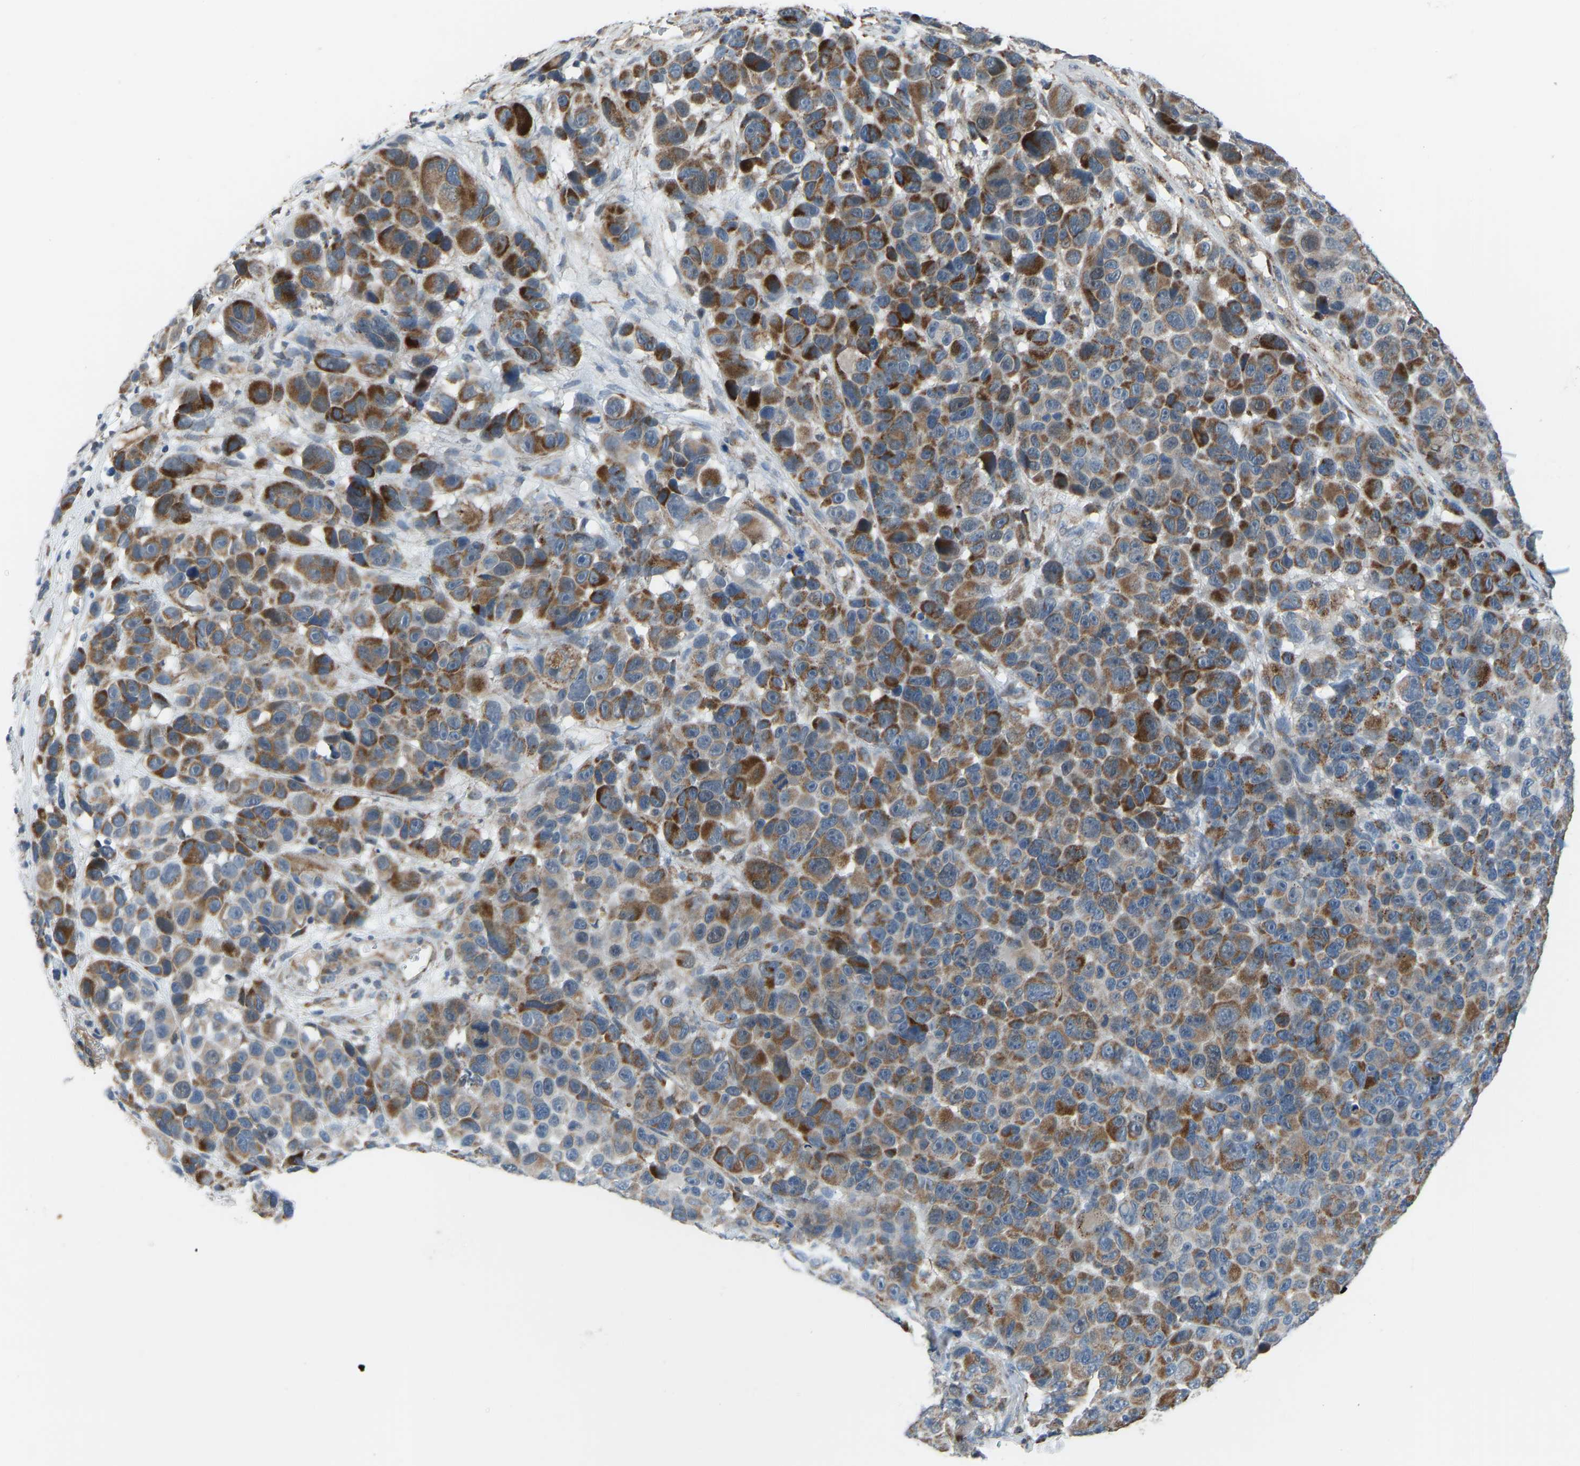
{"staining": {"intensity": "moderate", "quantity": ">75%", "location": "cytoplasmic/membranous"}, "tissue": "melanoma", "cell_type": "Tumor cells", "image_type": "cancer", "snomed": [{"axis": "morphology", "description": "Malignant melanoma, NOS"}, {"axis": "topography", "description": "Skin"}], "caption": "High-power microscopy captured an immunohistochemistry (IHC) image of malignant melanoma, revealing moderate cytoplasmic/membranous expression in approximately >75% of tumor cells.", "gene": "SMIM20", "patient": {"sex": "male", "age": 53}}